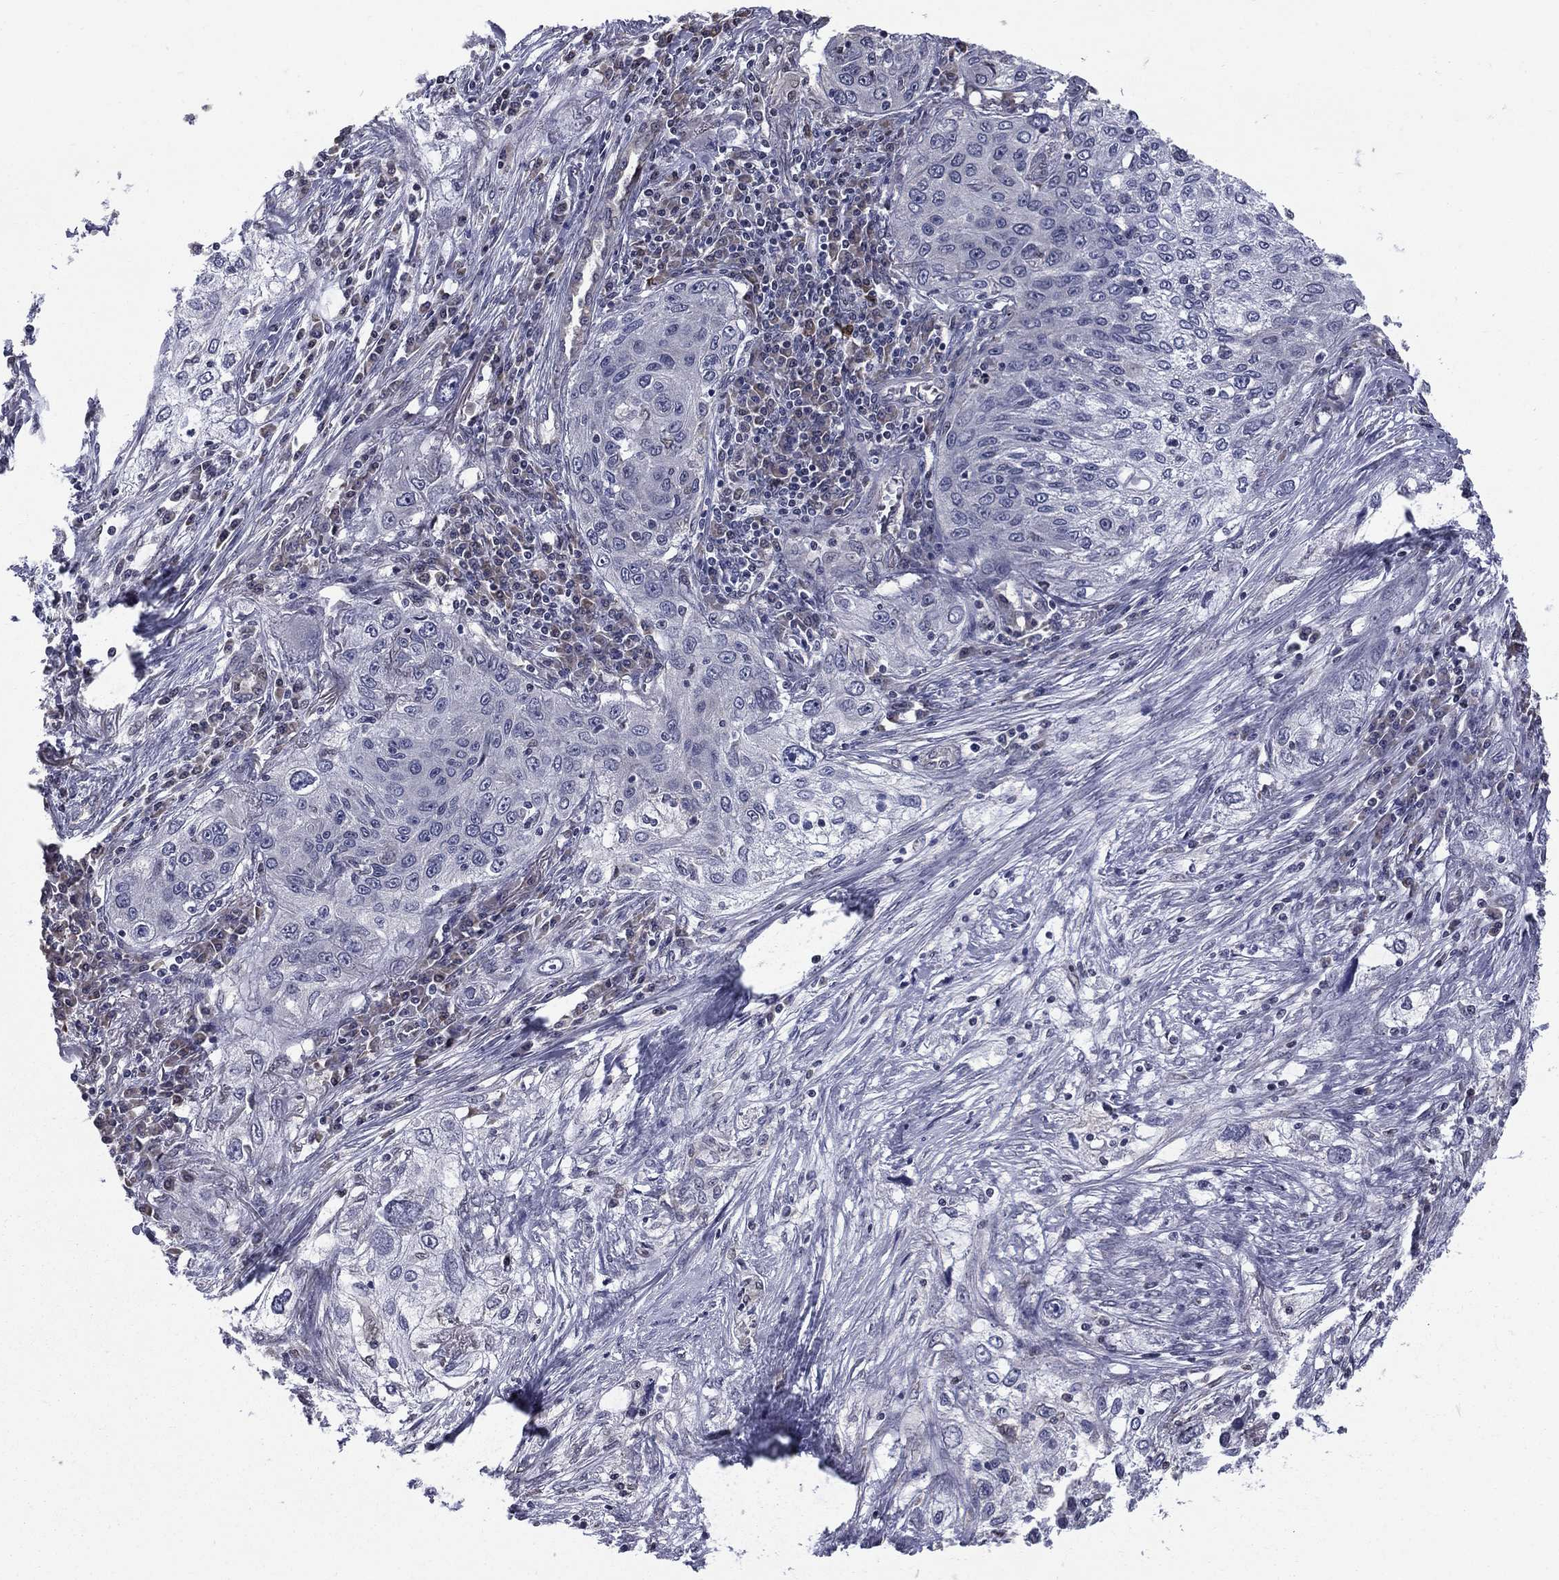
{"staining": {"intensity": "negative", "quantity": "none", "location": "none"}, "tissue": "lung cancer", "cell_type": "Tumor cells", "image_type": "cancer", "snomed": [{"axis": "morphology", "description": "Squamous cell carcinoma, NOS"}, {"axis": "topography", "description": "Lung"}], "caption": "IHC photomicrograph of lung squamous cell carcinoma stained for a protein (brown), which displays no staining in tumor cells.", "gene": "HSPB2", "patient": {"sex": "female", "age": 69}}